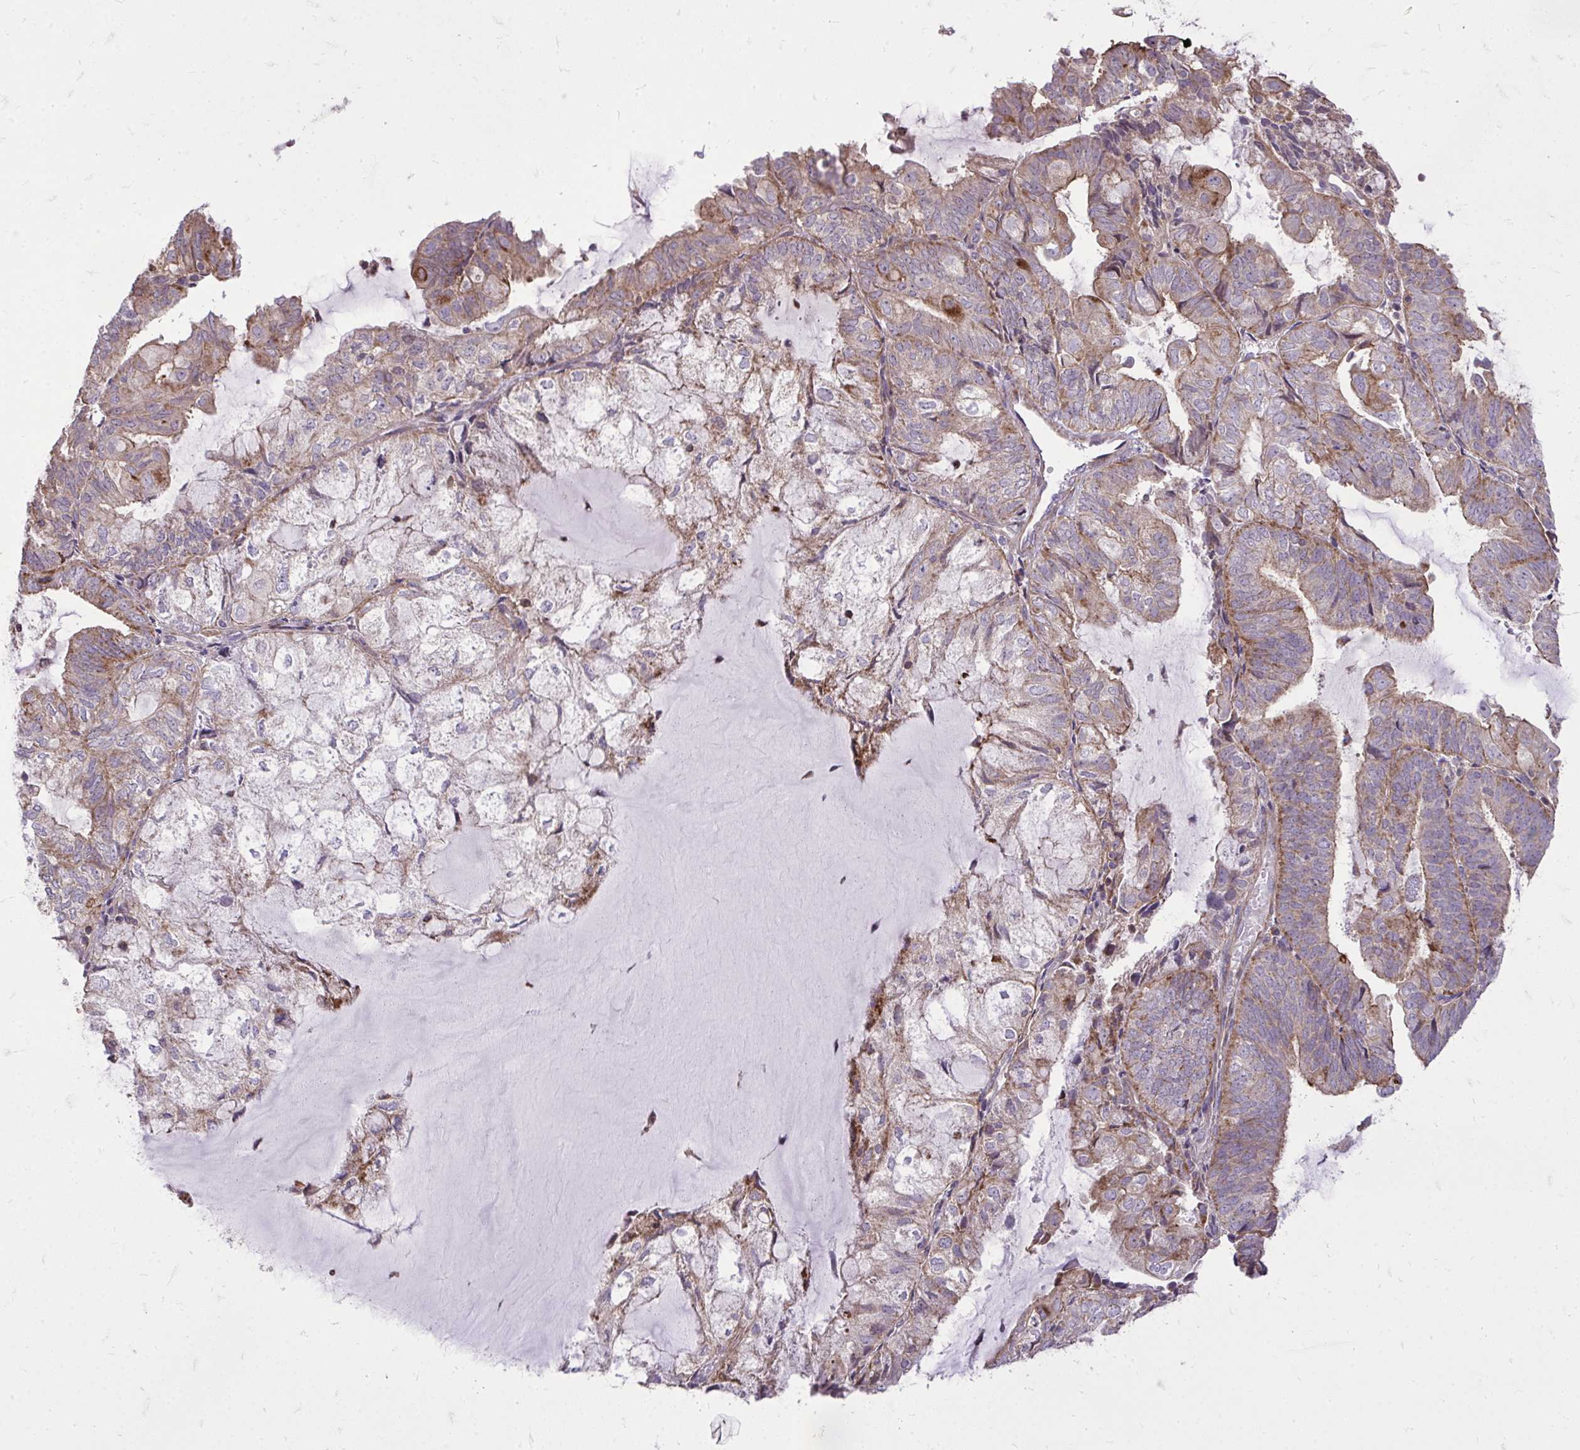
{"staining": {"intensity": "moderate", "quantity": "25%-75%", "location": "cytoplasmic/membranous"}, "tissue": "endometrial cancer", "cell_type": "Tumor cells", "image_type": "cancer", "snomed": [{"axis": "morphology", "description": "Adenocarcinoma, NOS"}, {"axis": "topography", "description": "Endometrium"}], "caption": "Brown immunohistochemical staining in endometrial adenocarcinoma demonstrates moderate cytoplasmic/membranous positivity in approximately 25%-75% of tumor cells. (brown staining indicates protein expression, while blue staining denotes nuclei).", "gene": "SLC7A5", "patient": {"sex": "female", "age": 81}}